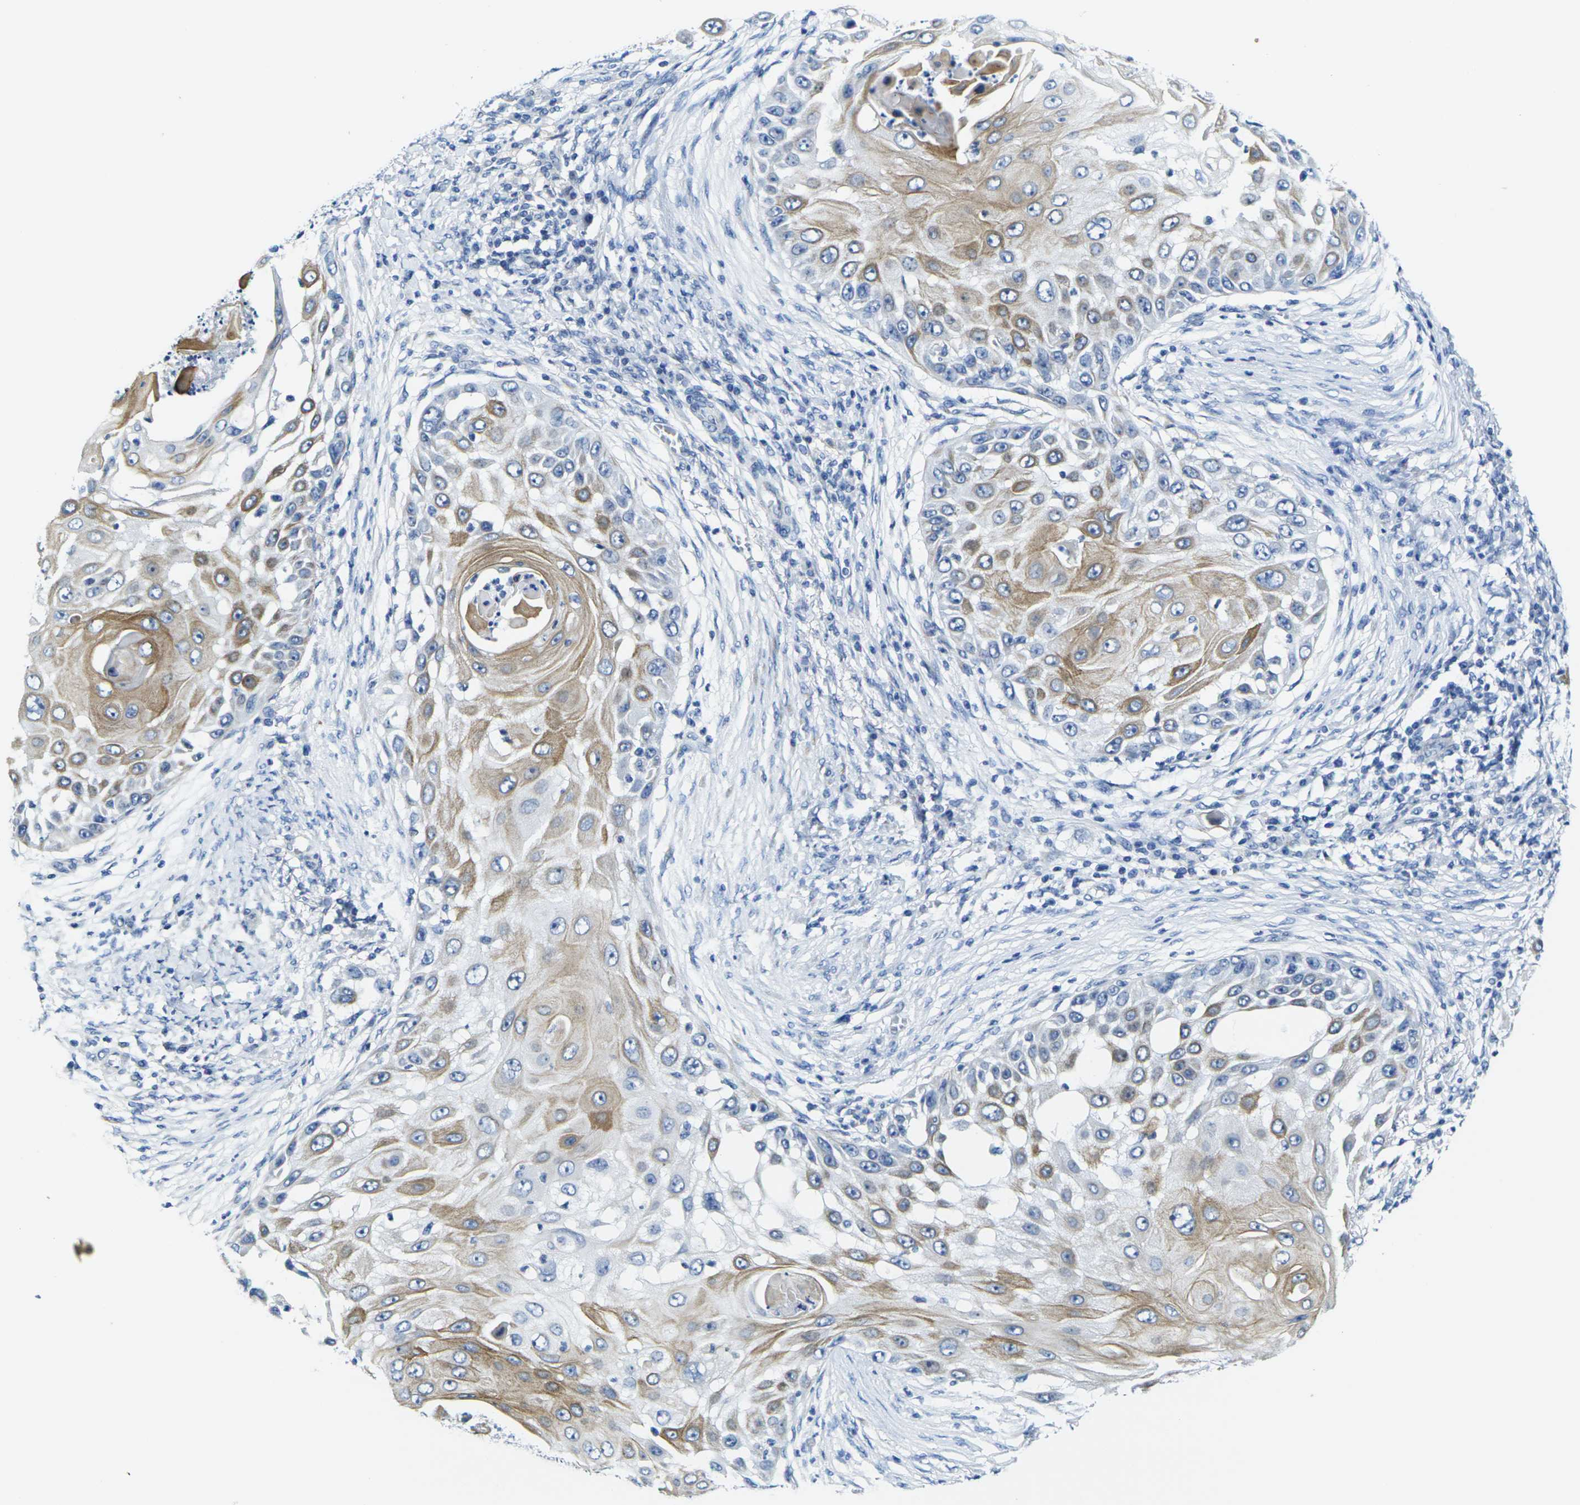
{"staining": {"intensity": "moderate", "quantity": "25%-75%", "location": "cytoplasmic/membranous"}, "tissue": "skin cancer", "cell_type": "Tumor cells", "image_type": "cancer", "snomed": [{"axis": "morphology", "description": "Squamous cell carcinoma, NOS"}, {"axis": "topography", "description": "Skin"}], "caption": "The histopathology image demonstrates immunohistochemical staining of squamous cell carcinoma (skin). There is moderate cytoplasmic/membranous expression is seen in about 25%-75% of tumor cells. The protein of interest is shown in brown color, while the nuclei are stained blue.", "gene": "CRK", "patient": {"sex": "female", "age": 44}}